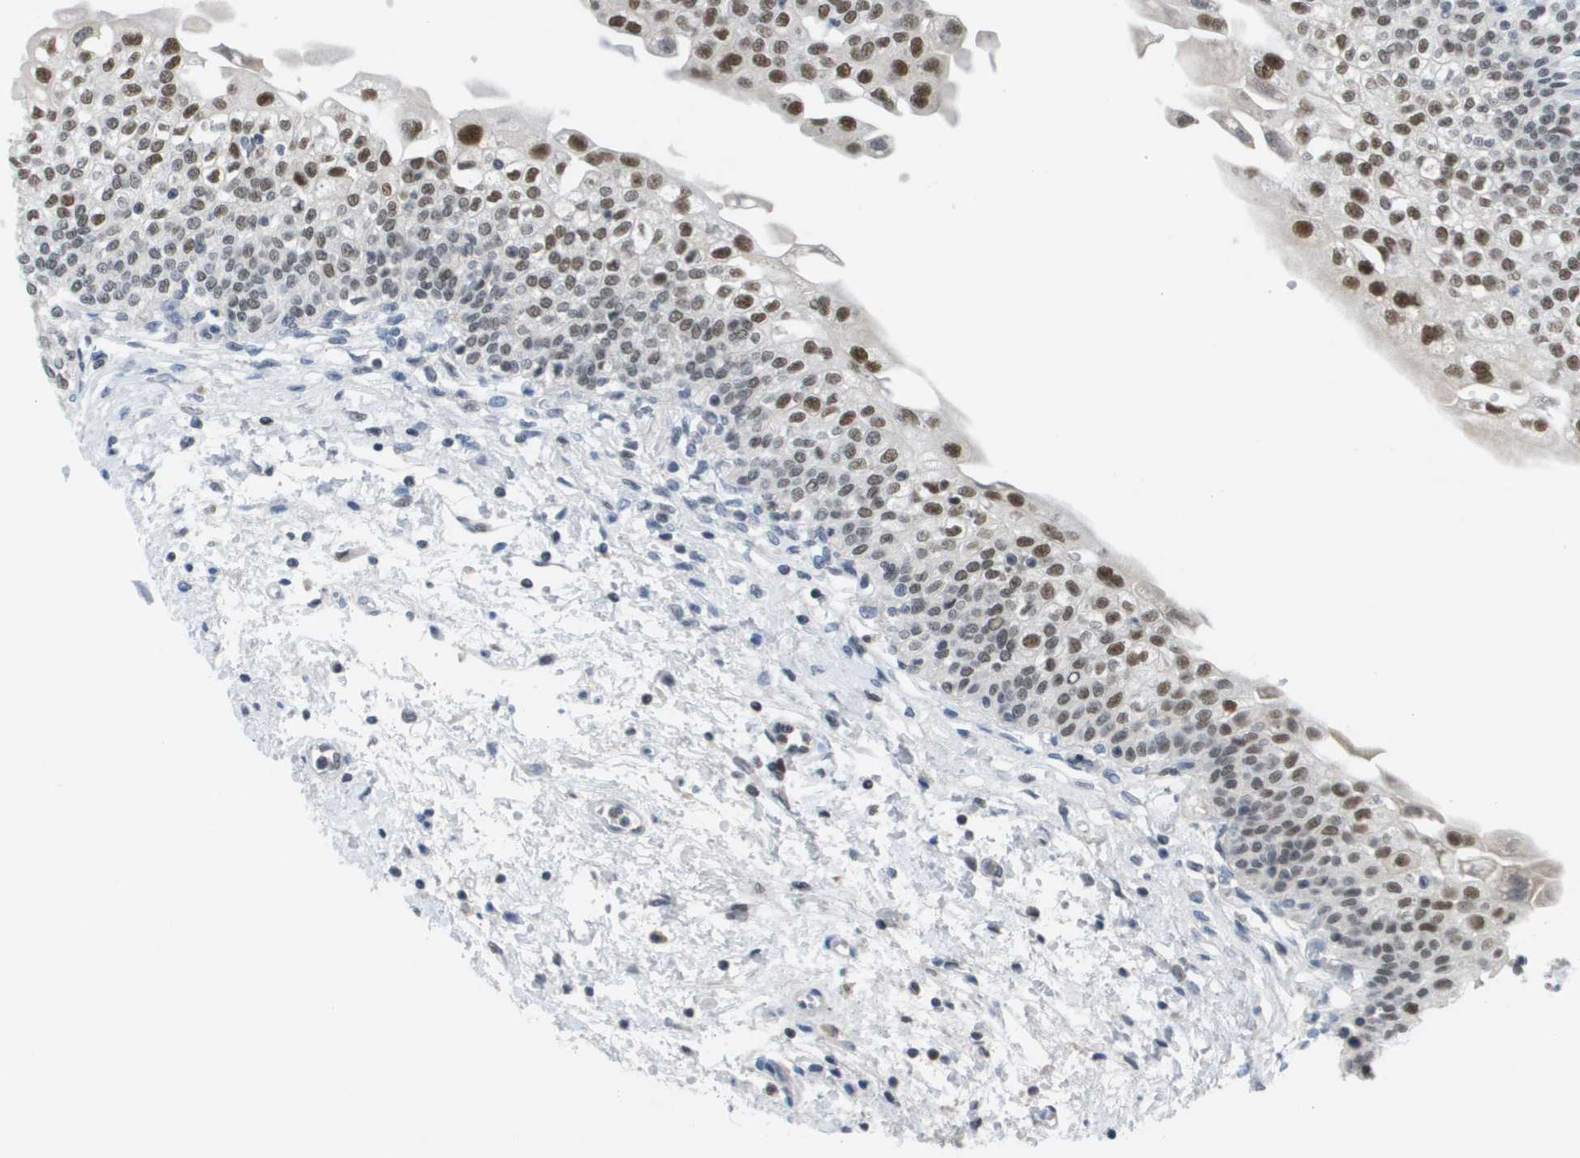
{"staining": {"intensity": "strong", "quantity": "25%-75%", "location": "nuclear"}, "tissue": "urinary bladder", "cell_type": "Urothelial cells", "image_type": "normal", "snomed": [{"axis": "morphology", "description": "Normal tissue, NOS"}, {"axis": "topography", "description": "Urinary bladder"}], "caption": "The image displays a brown stain indicating the presence of a protein in the nuclear of urothelial cells in urinary bladder.", "gene": "TP53RK", "patient": {"sex": "male", "age": 55}}